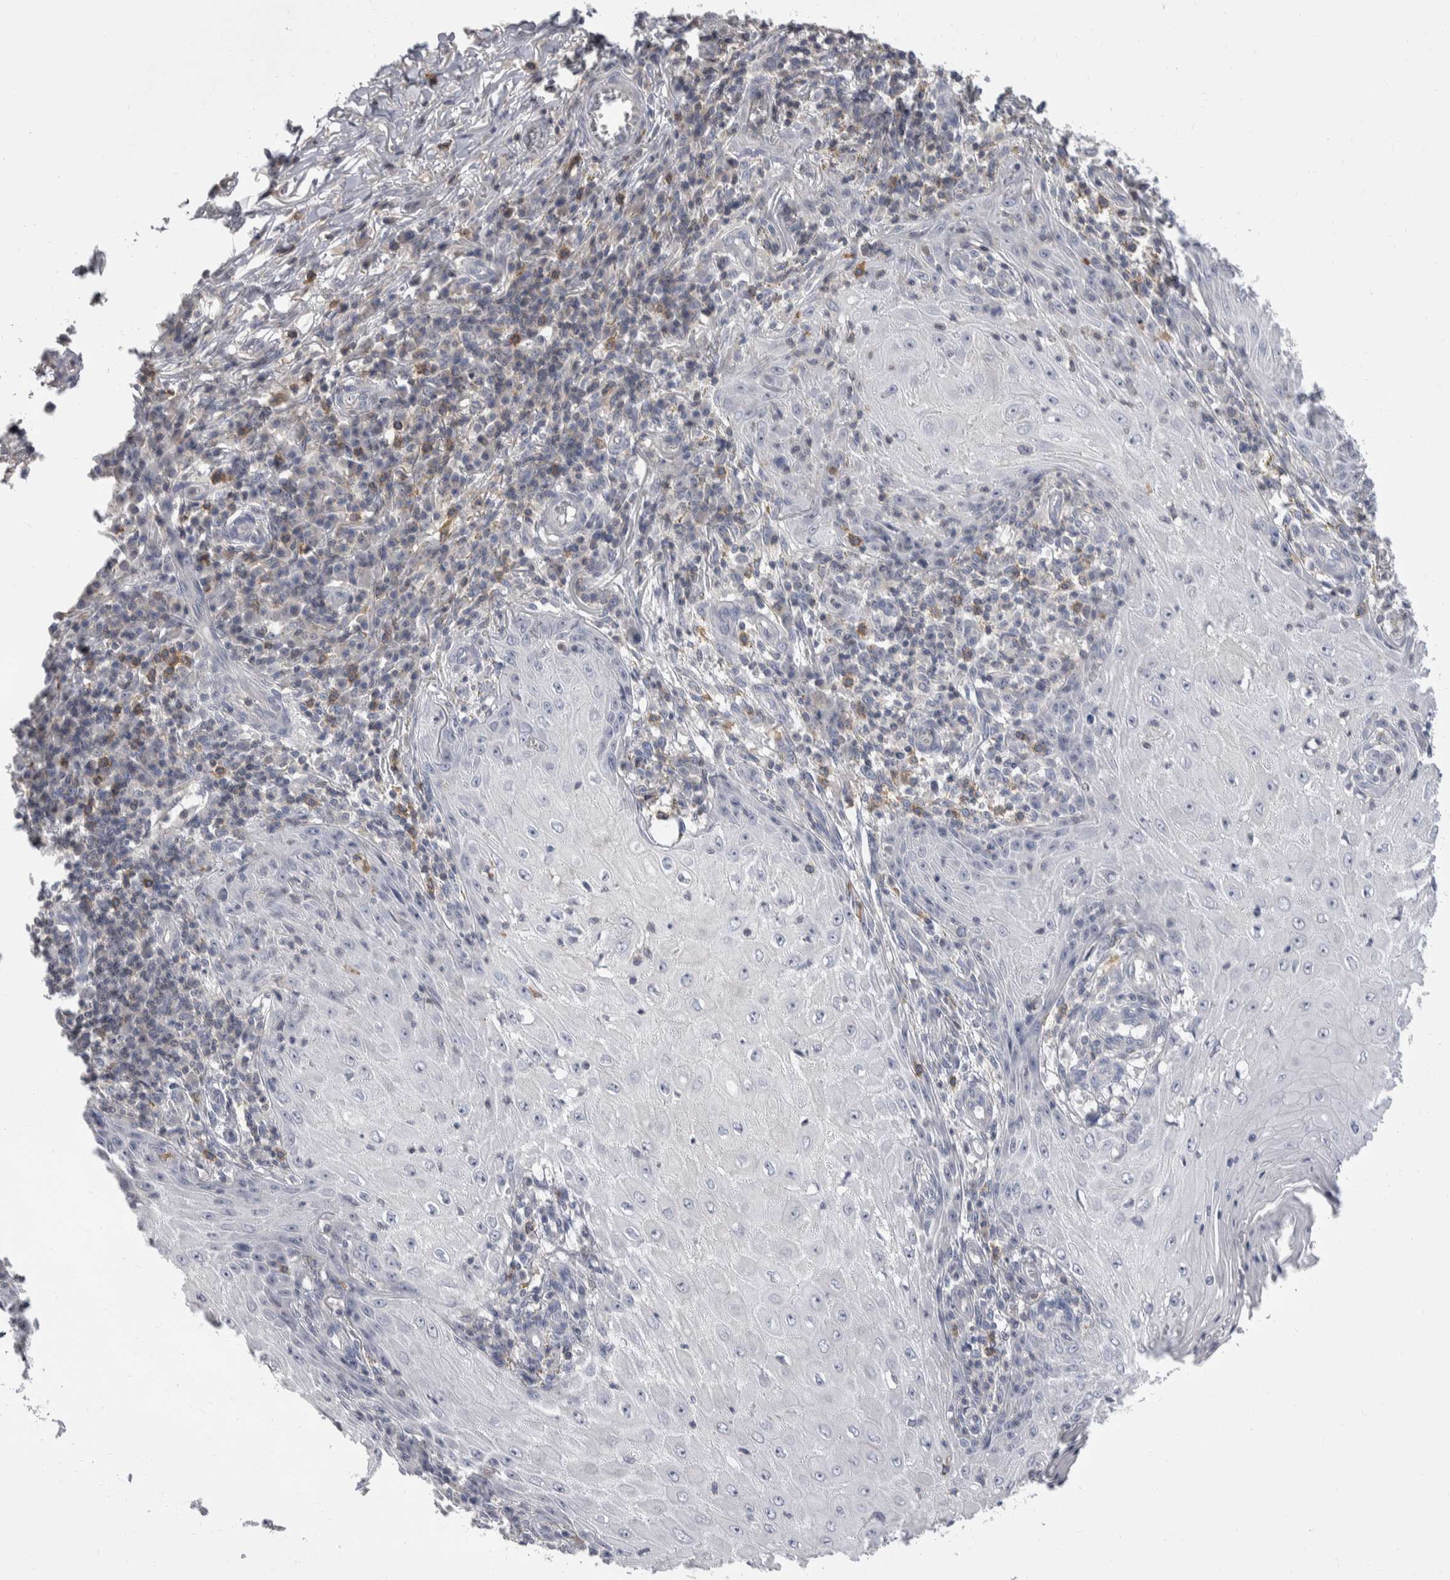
{"staining": {"intensity": "negative", "quantity": "none", "location": "none"}, "tissue": "skin cancer", "cell_type": "Tumor cells", "image_type": "cancer", "snomed": [{"axis": "morphology", "description": "Squamous cell carcinoma, NOS"}, {"axis": "topography", "description": "Skin"}], "caption": "Skin squamous cell carcinoma stained for a protein using immunohistochemistry (IHC) exhibits no expression tumor cells.", "gene": "CEP295NL", "patient": {"sex": "female", "age": 73}}